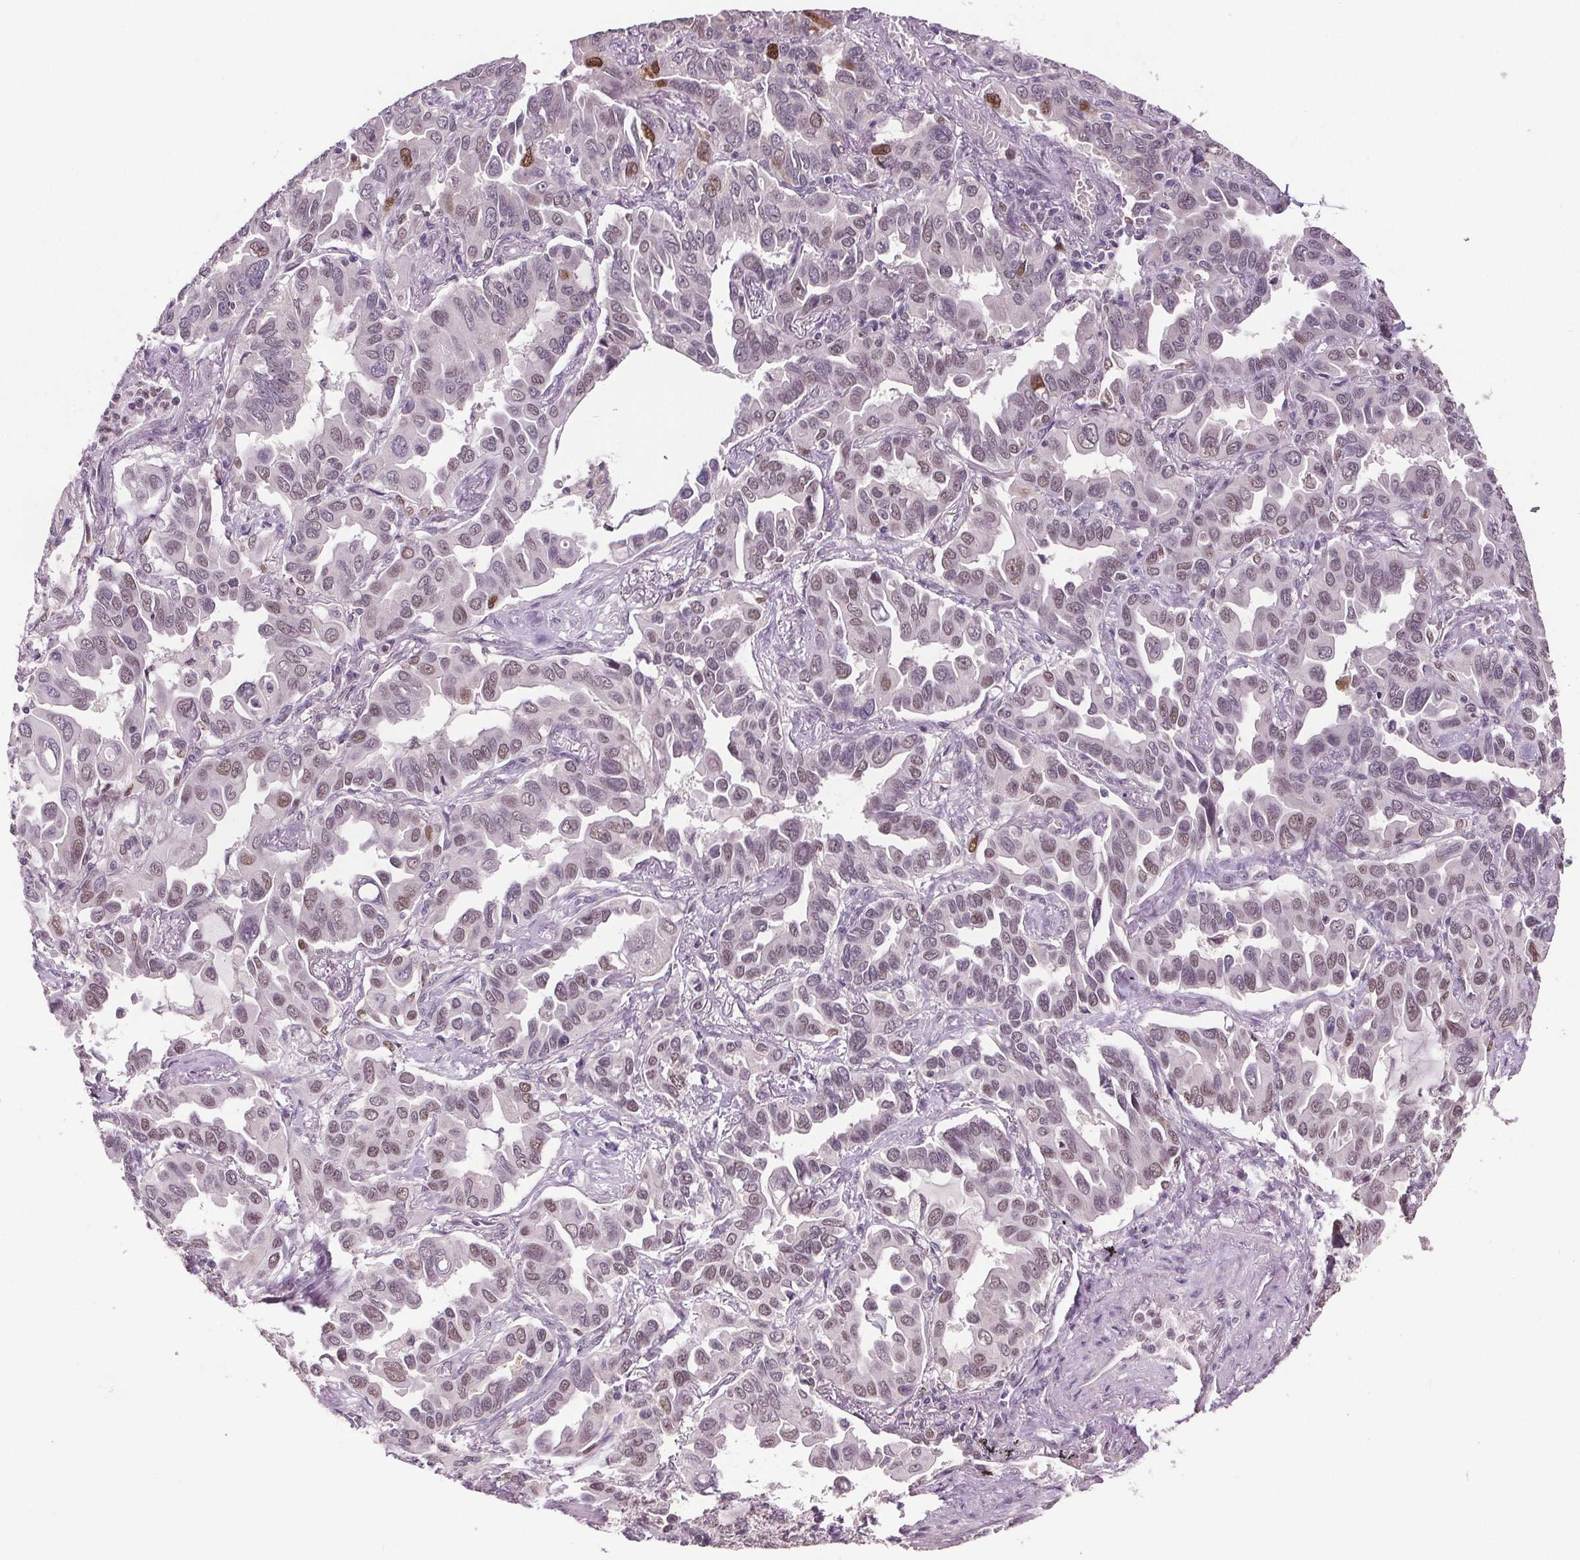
{"staining": {"intensity": "weak", "quantity": "<25%", "location": "nuclear"}, "tissue": "lung cancer", "cell_type": "Tumor cells", "image_type": "cancer", "snomed": [{"axis": "morphology", "description": "Adenocarcinoma, NOS"}, {"axis": "topography", "description": "Lung"}], "caption": "DAB immunohistochemical staining of lung adenocarcinoma shows no significant staining in tumor cells. (DAB (3,3'-diaminobenzidine) immunohistochemistry (IHC) visualized using brightfield microscopy, high magnification).", "gene": "CENPF", "patient": {"sex": "male", "age": 64}}